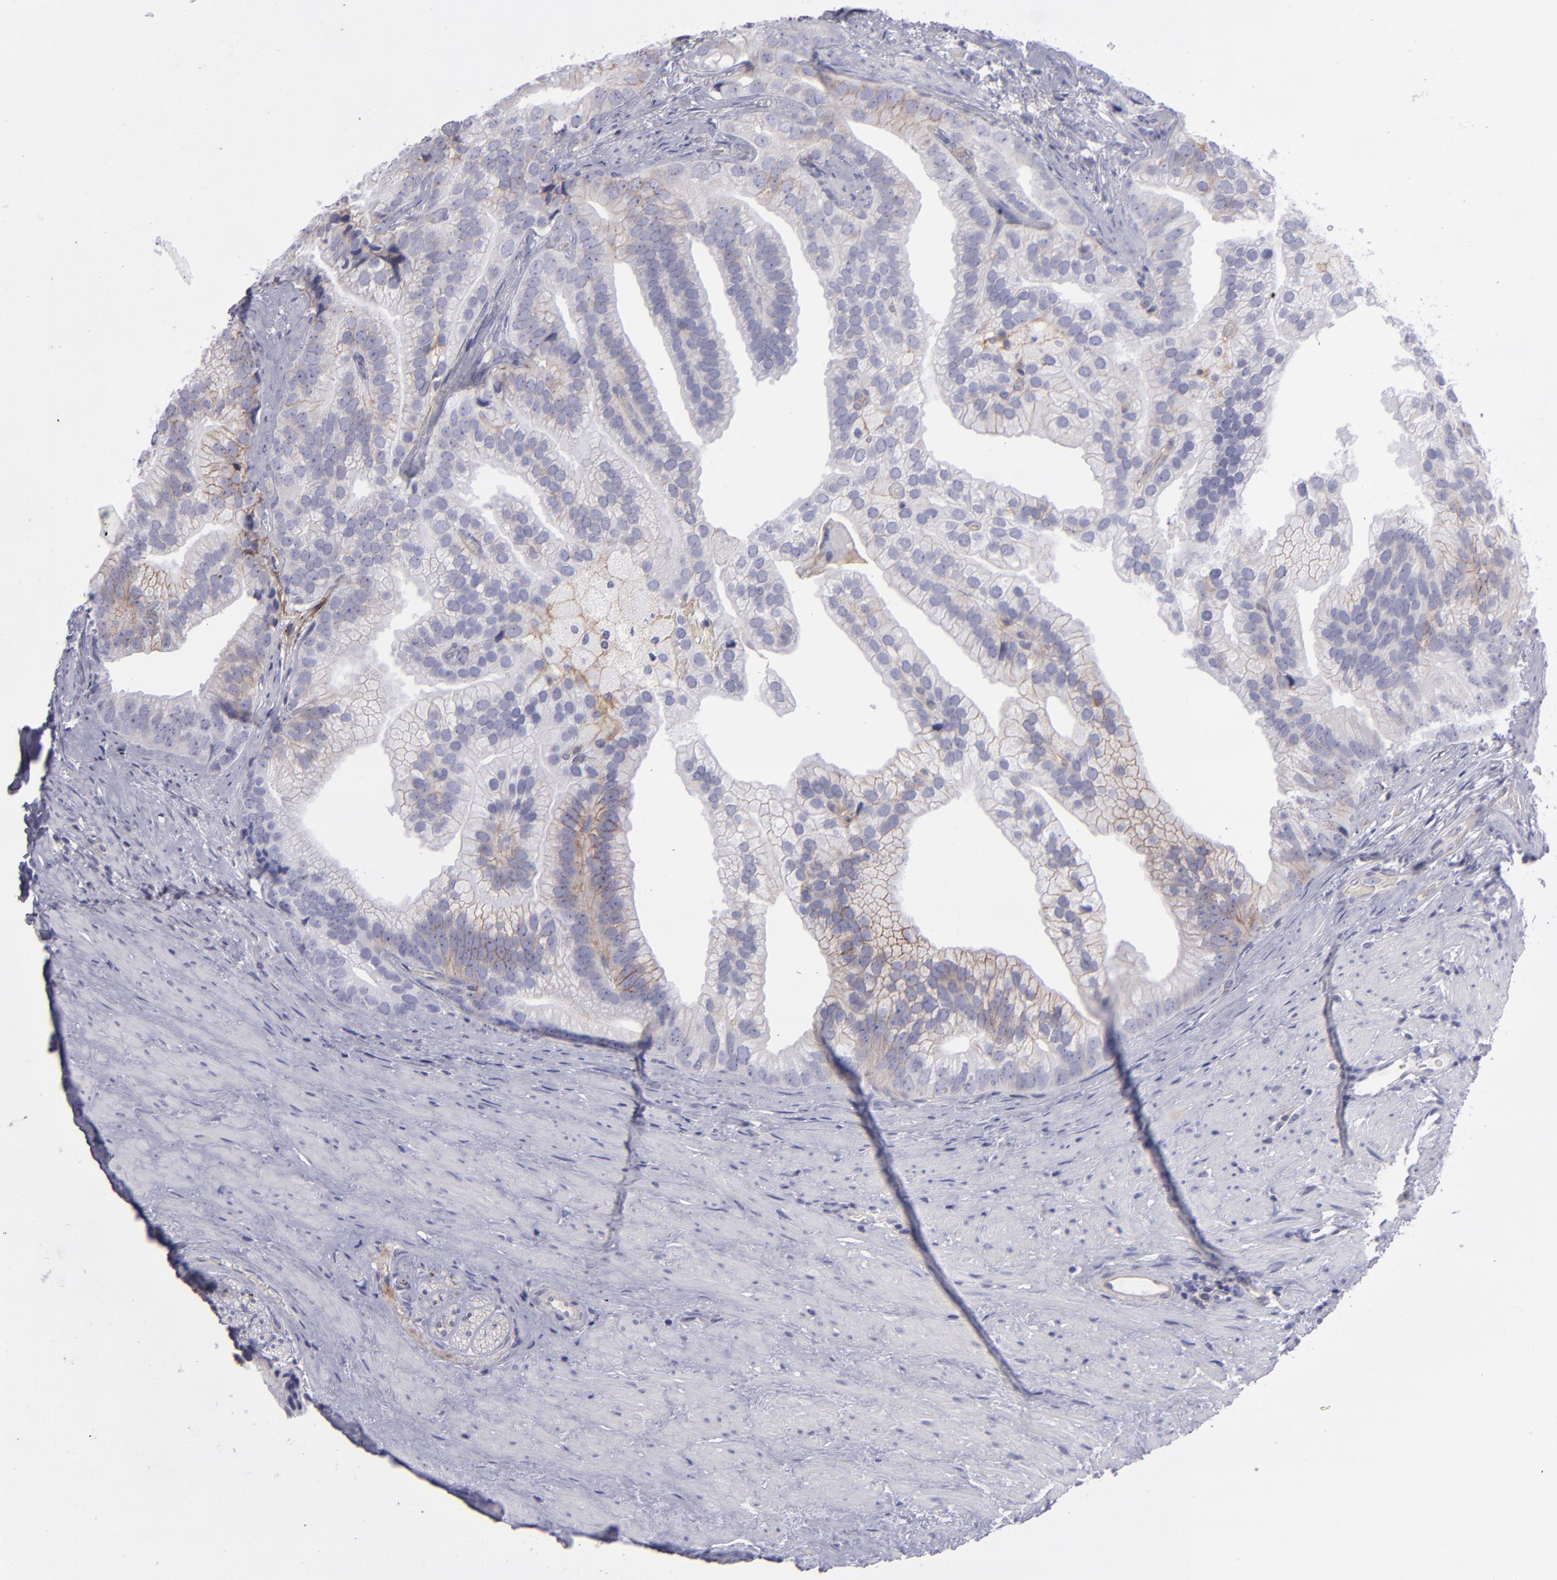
{"staining": {"intensity": "weak", "quantity": "<25%", "location": "cytoplasmic/membranous"}, "tissue": "prostate cancer", "cell_type": "Tumor cells", "image_type": "cancer", "snomed": [{"axis": "morphology", "description": "Adenocarcinoma, Low grade"}, {"axis": "topography", "description": "Prostate"}], "caption": "An immunohistochemistry photomicrograph of prostate cancer is shown. There is no staining in tumor cells of prostate cancer.", "gene": "BSG", "patient": {"sex": "male", "age": 71}}